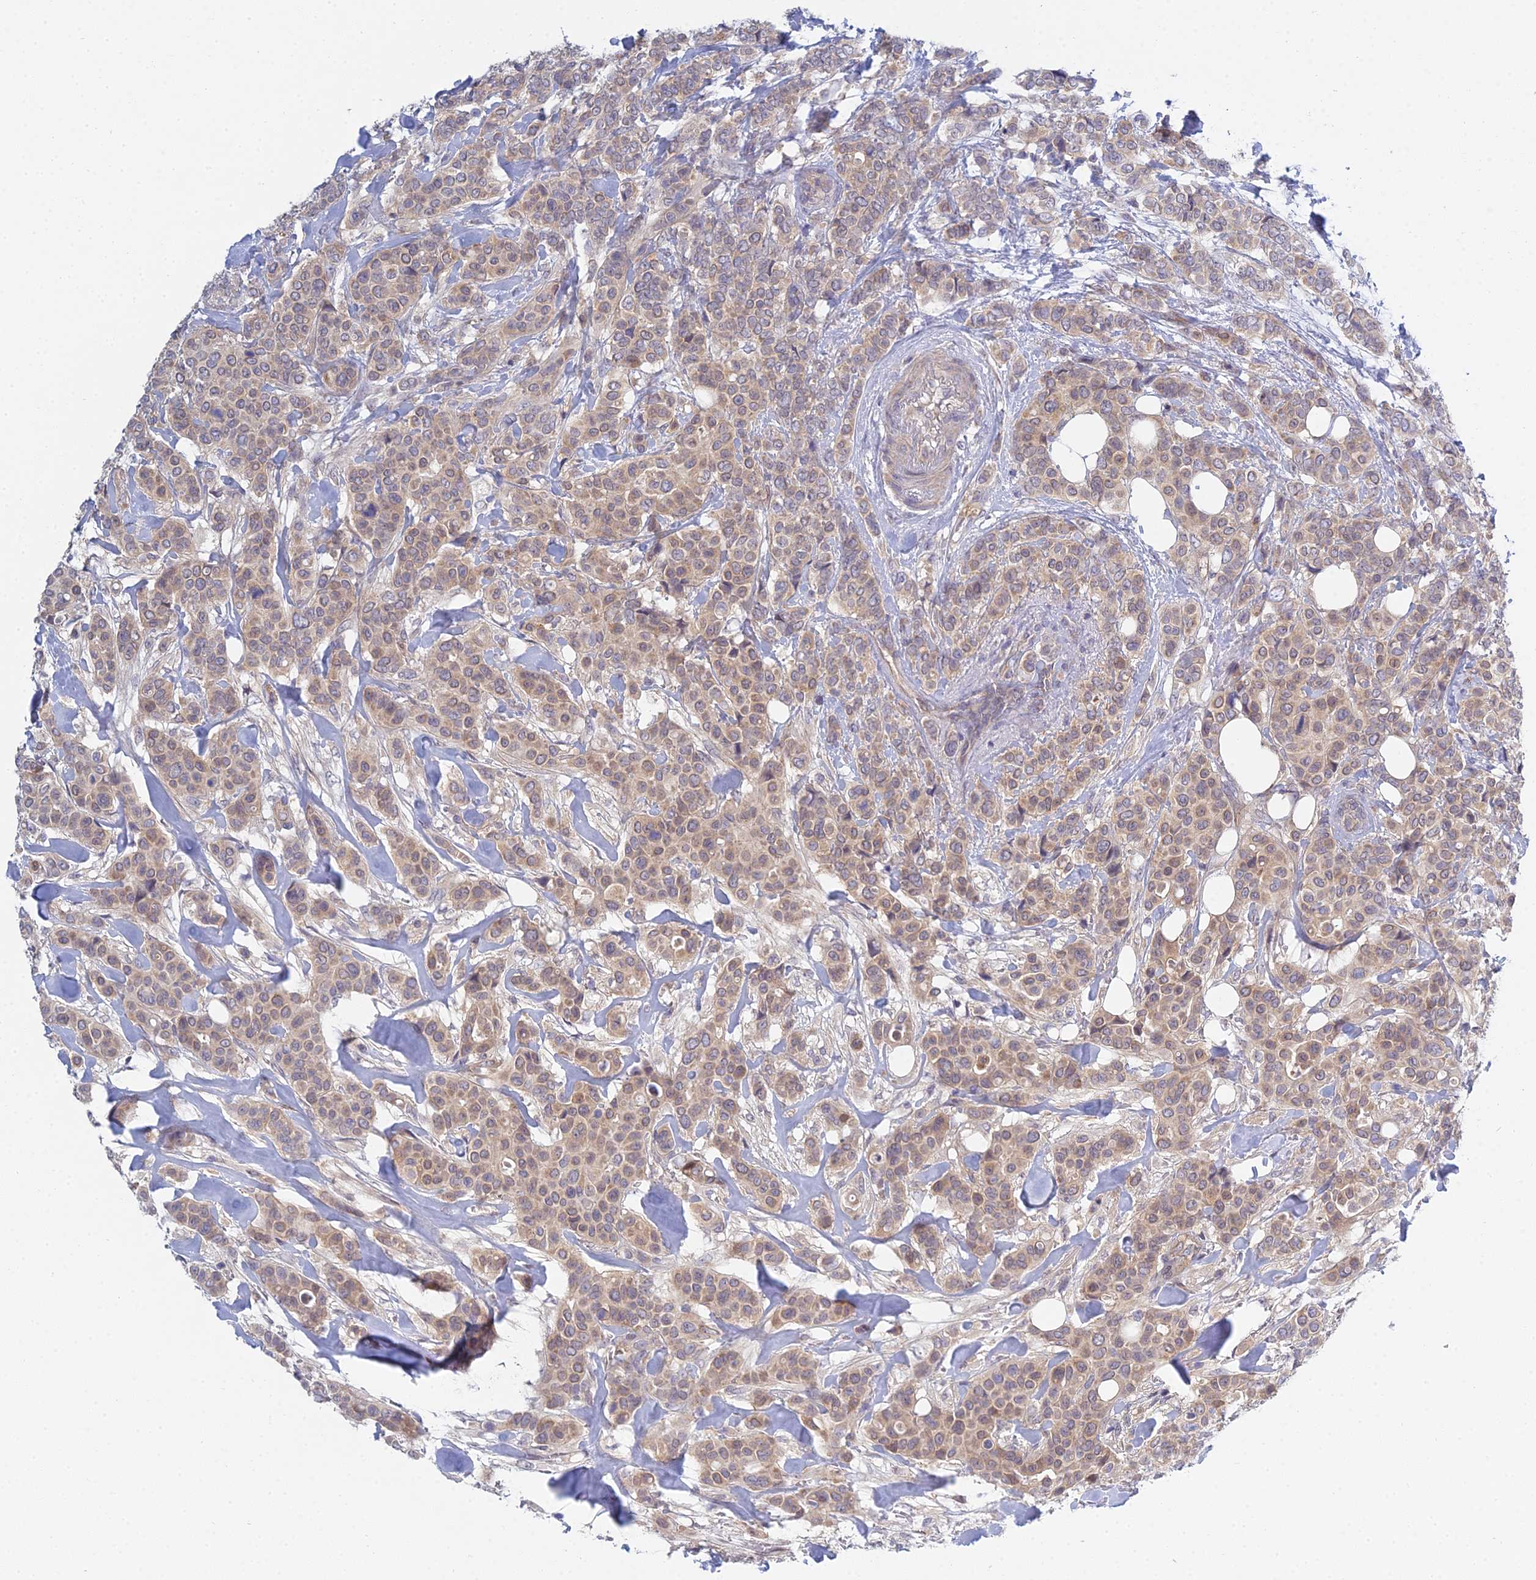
{"staining": {"intensity": "weak", "quantity": ">75%", "location": "cytoplasmic/membranous,nuclear"}, "tissue": "breast cancer", "cell_type": "Tumor cells", "image_type": "cancer", "snomed": [{"axis": "morphology", "description": "Lobular carcinoma"}, {"axis": "topography", "description": "Breast"}], "caption": "Tumor cells exhibit low levels of weak cytoplasmic/membranous and nuclear staining in about >75% of cells in human breast cancer (lobular carcinoma).", "gene": "METTL26", "patient": {"sex": "female", "age": 51}}